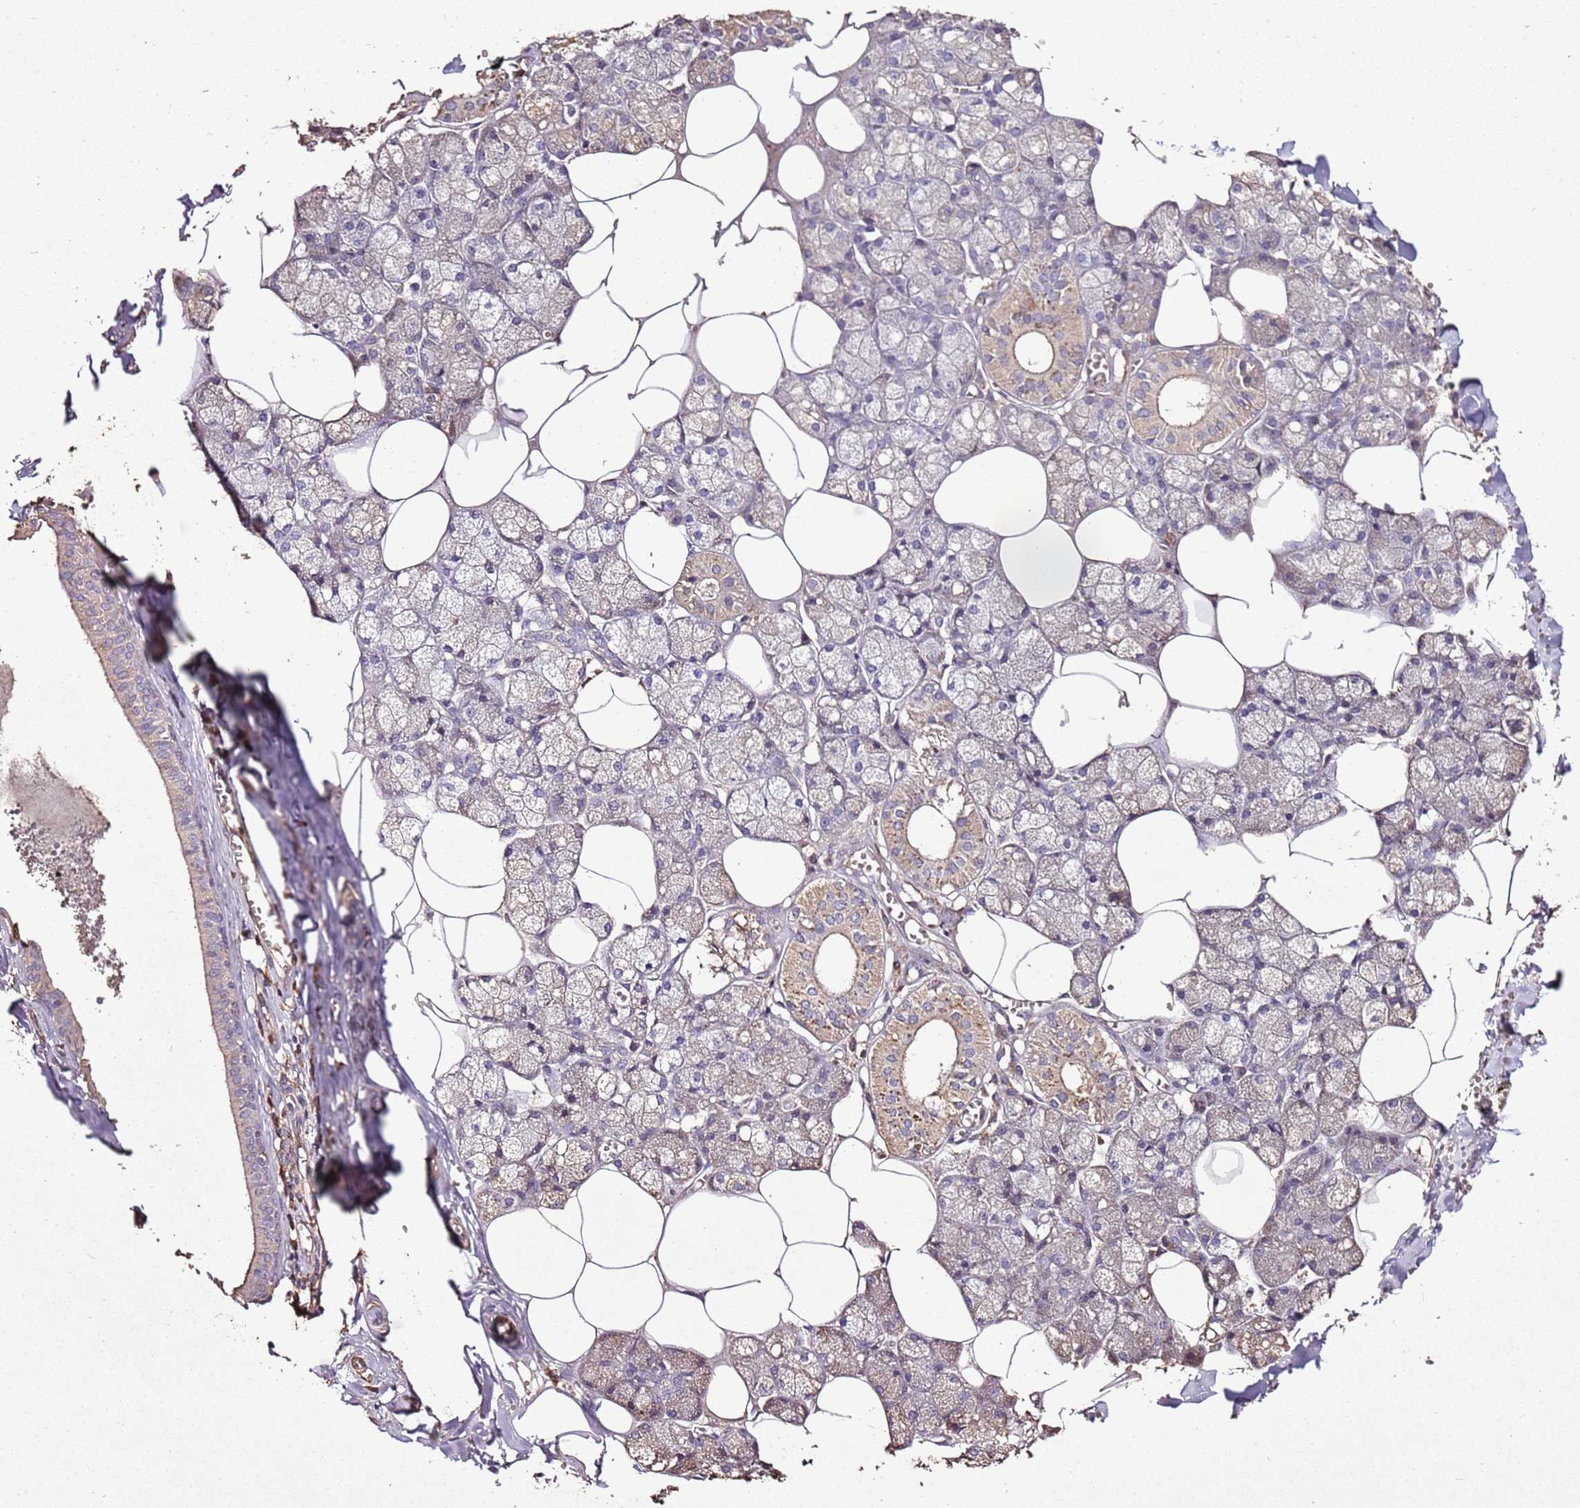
{"staining": {"intensity": "moderate", "quantity": "<25%", "location": "cytoplasmic/membranous"}, "tissue": "salivary gland", "cell_type": "Glandular cells", "image_type": "normal", "snomed": [{"axis": "morphology", "description": "Normal tissue, NOS"}, {"axis": "topography", "description": "Salivary gland"}], "caption": "This is a photomicrograph of immunohistochemistry (IHC) staining of unremarkable salivary gland, which shows moderate expression in the cytoplasmic/membranous of glandular cells.", "gene": "ARL10", "patient": {"sex": "male", "age": 62}}